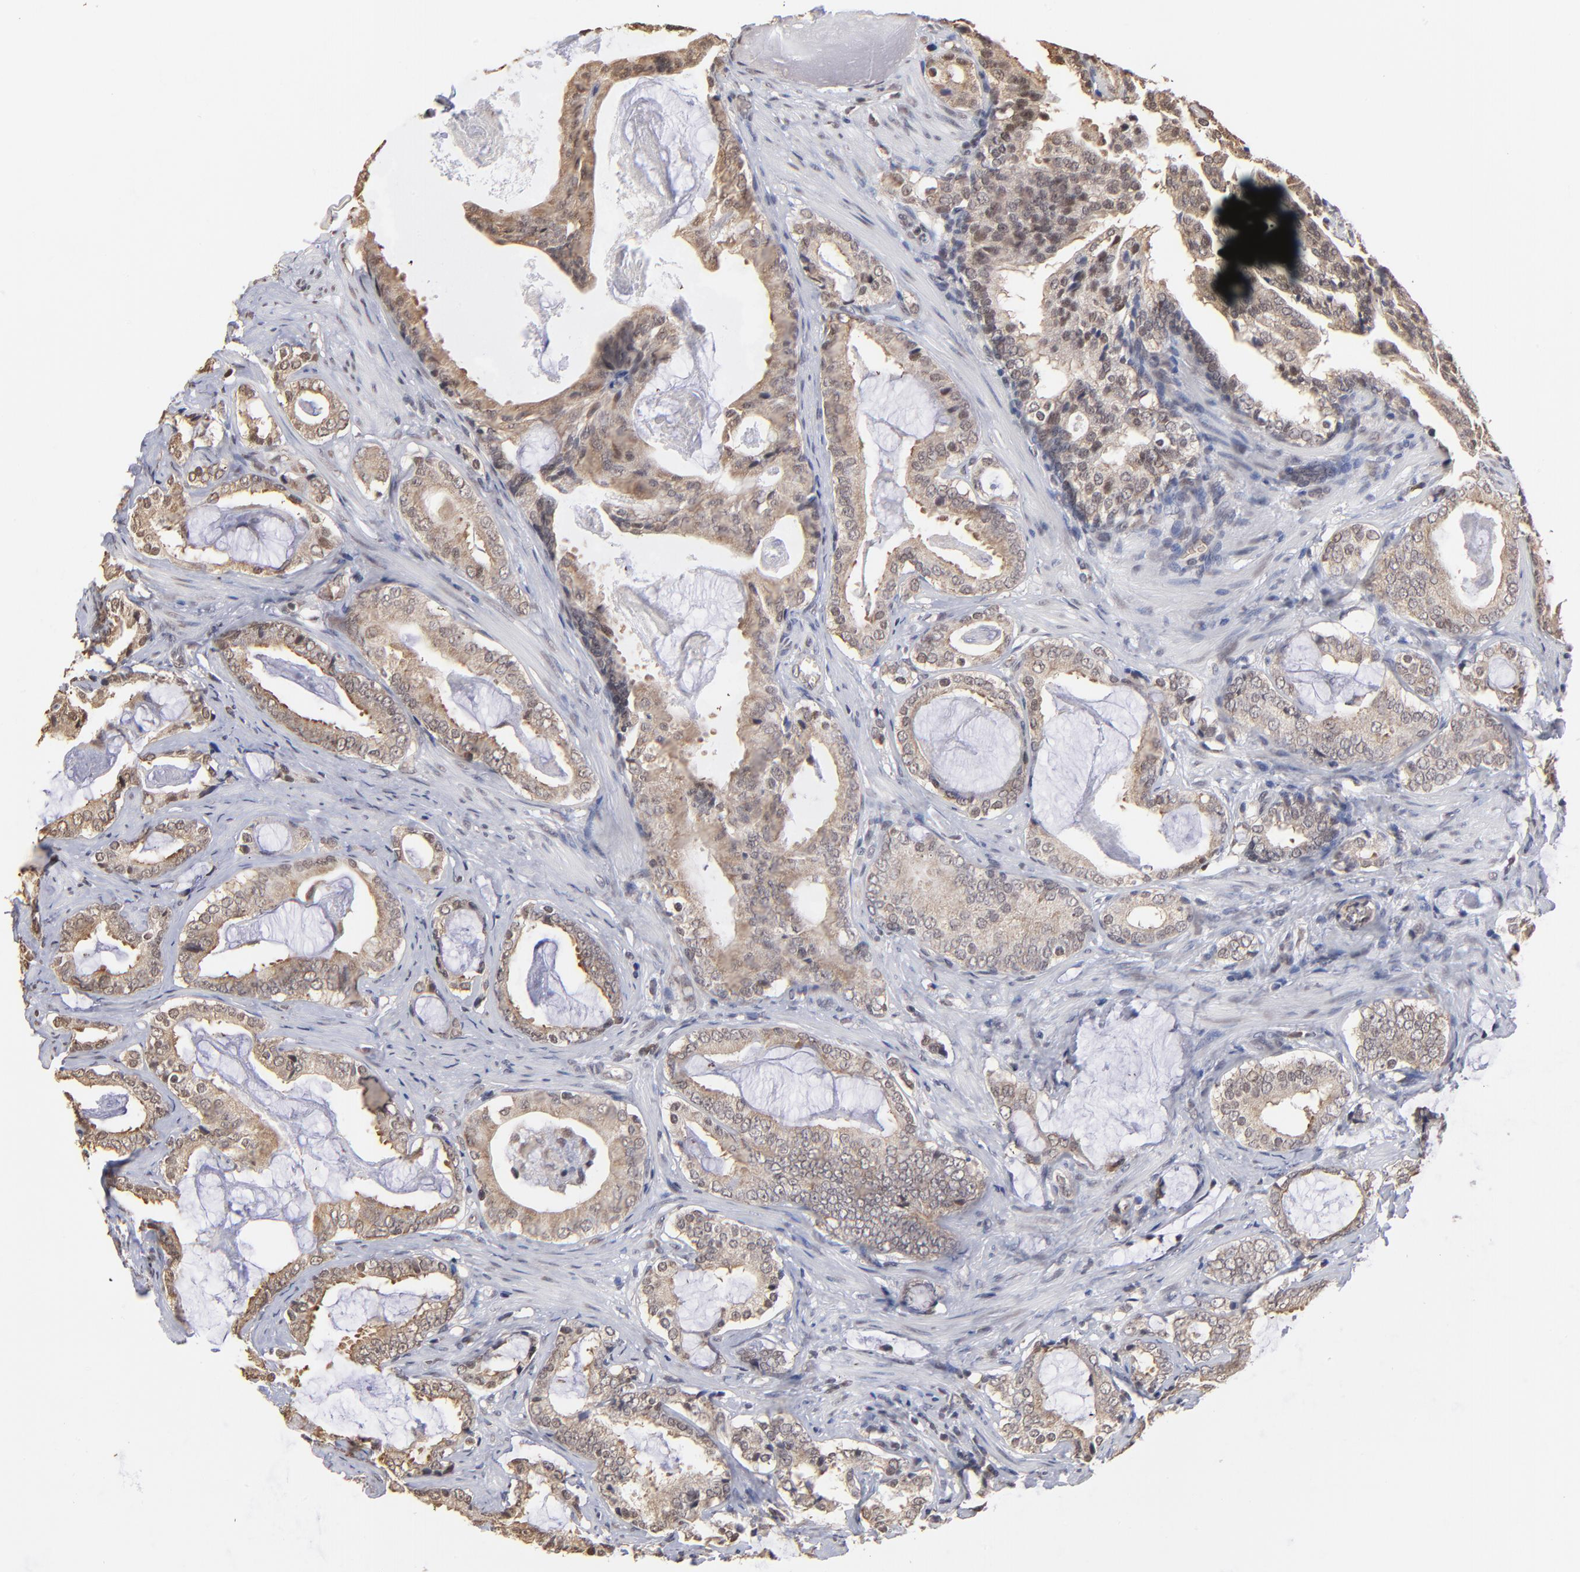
{"staining": {"intensity": "weak", "quantity": ">75%", "location": "cytoplasmic/membranous"}, "tissue": "prostate cancer", "cell_type": "Tumor cells", "image_type": "cancer", "snomed": [{"axis": "morphology", "description": "Adenocarcinoma, Low grade"}, {"axis": "topography", "description": "Prostate"}], "caption": "Prostate cancer stained for a protein exhibits weak cytoplasmic/membranous positivity in tumor cells. (Brightfield microscopy of DAB IHC at high magnification).", "gene": "BRPF1", "patient": {"sex": "male", "age": 59}}